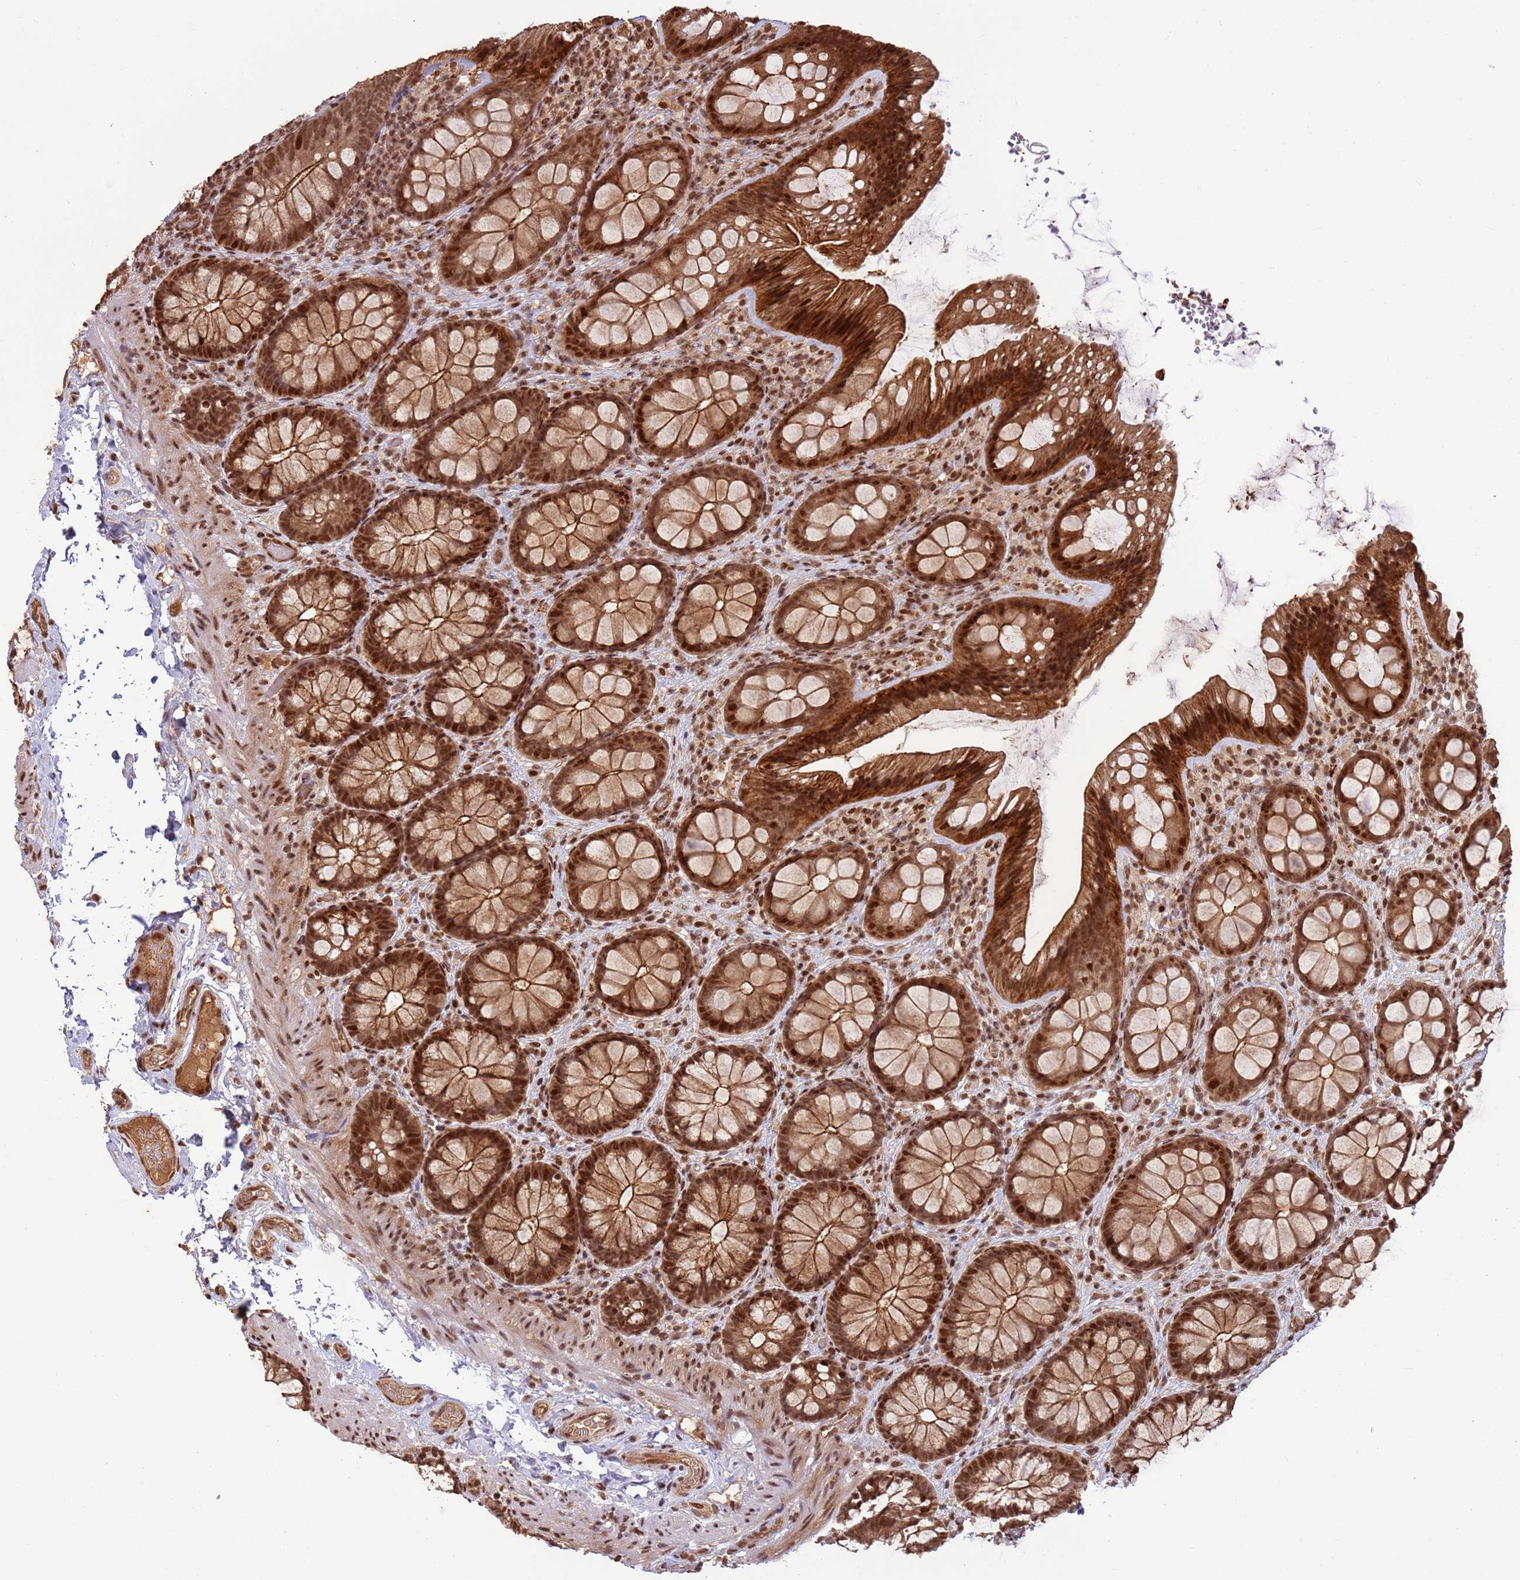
{"staining": {"intensity": "moderate", "quantity": ">75%", "location": "cytoplasmic/membranous,nuclear"}, "tissue": "colon", "cell_type": "Endothelial cells", "image_type": "normal", "snomed": [{"axis": "morphology", "description": "Normal tissue, NOS"}, {"axis": "topography", "description": "Colon"}], "caption": "Immunohistochemical staining of normal human colon exhibits >75% levels of moderate cytoplasmic/membranous,nuclear protein expression in about >75% of endothelial cells. The staining was performed using DAB to visualize the protein expression in brown, while the nuclei were stained in blue with hematoxylin (Magnification: 20x).", "gene": "ZBTB12", "patient": {"sex": "male", "age": 46}}